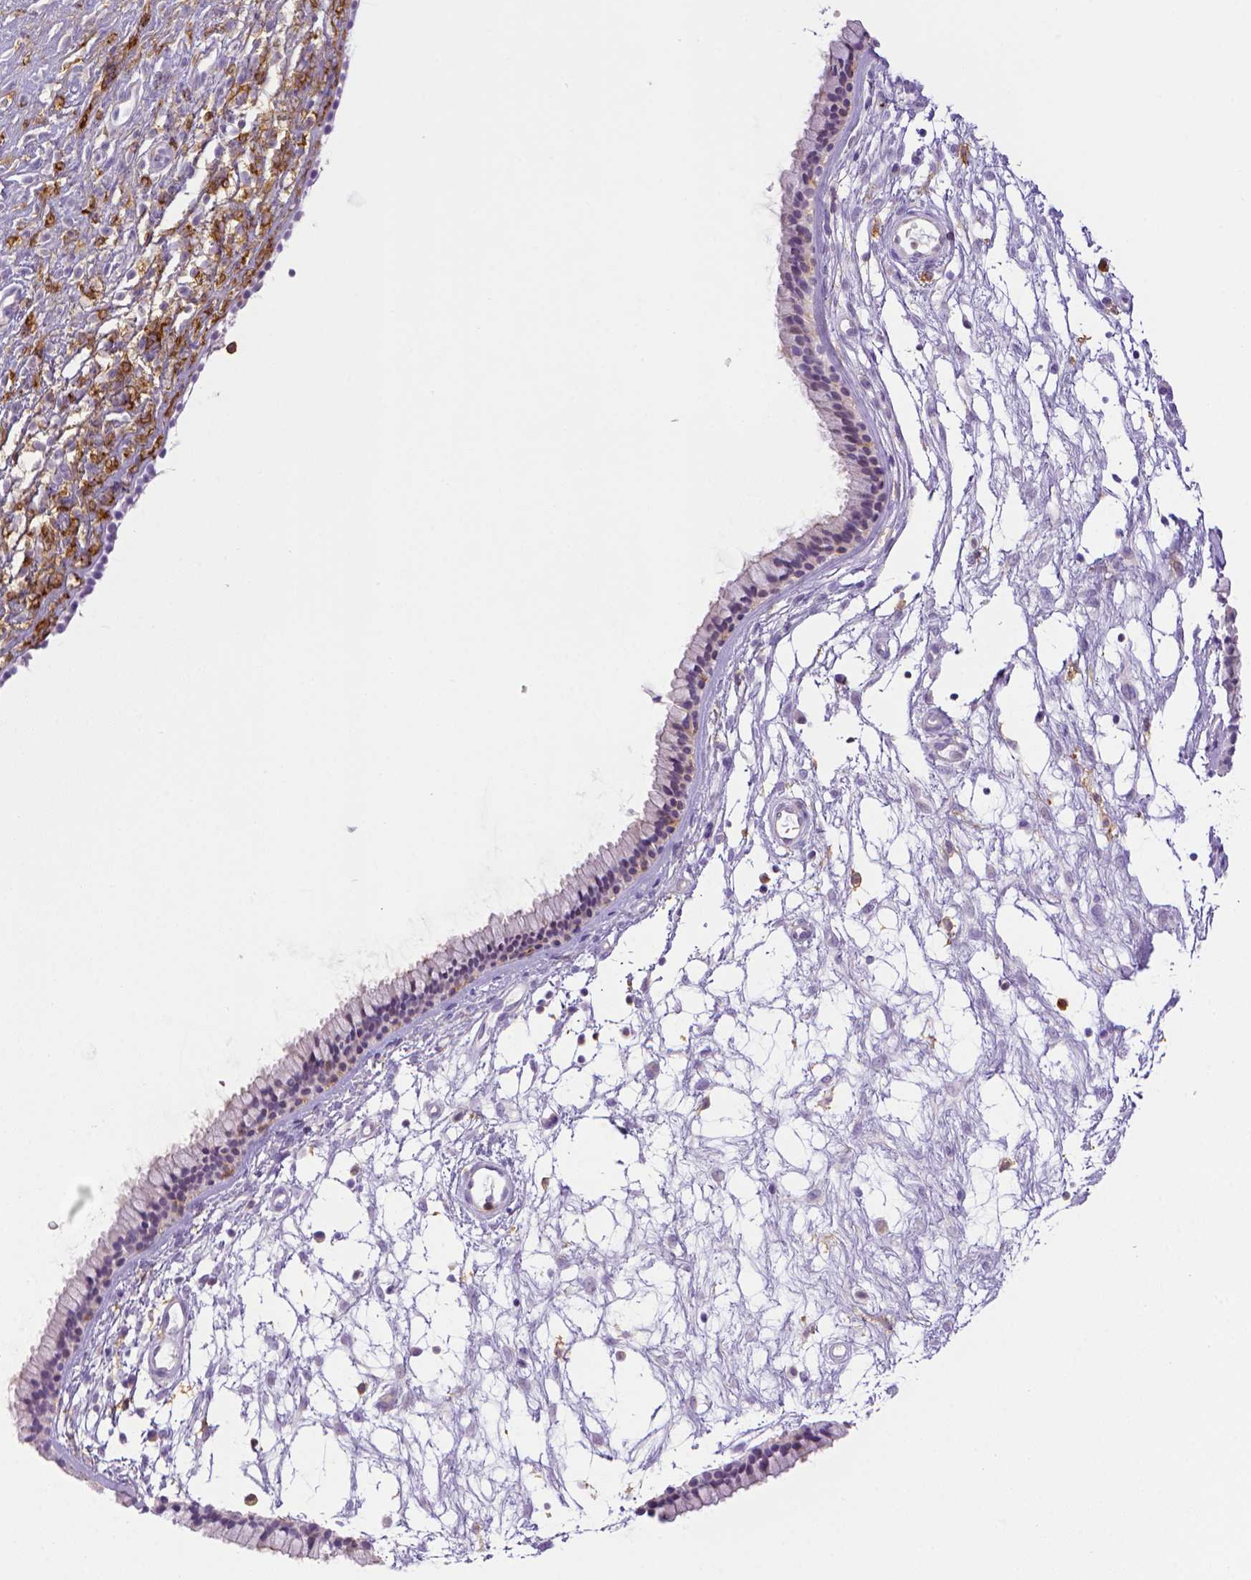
{"staining": {"intensity": "negative", "quantity": "none", "location": "none"}, "tissue": "nasopharynx", "cell_type": "Respiratory epithelial cells", "image_type": "normal", "snomed": [{"axis": "morphology", "description": "Normal tissue, NOS"}, {"axis": "topography", "description": "Nasopharynx"}], "caption": "This is an immunohistochemistry micrograph of unremarkable human nasopharynx. There is no positivity in respiratory epithelial cells.", "gene": "ITGAM", "patient": {"sex": "male", "age": 24}}